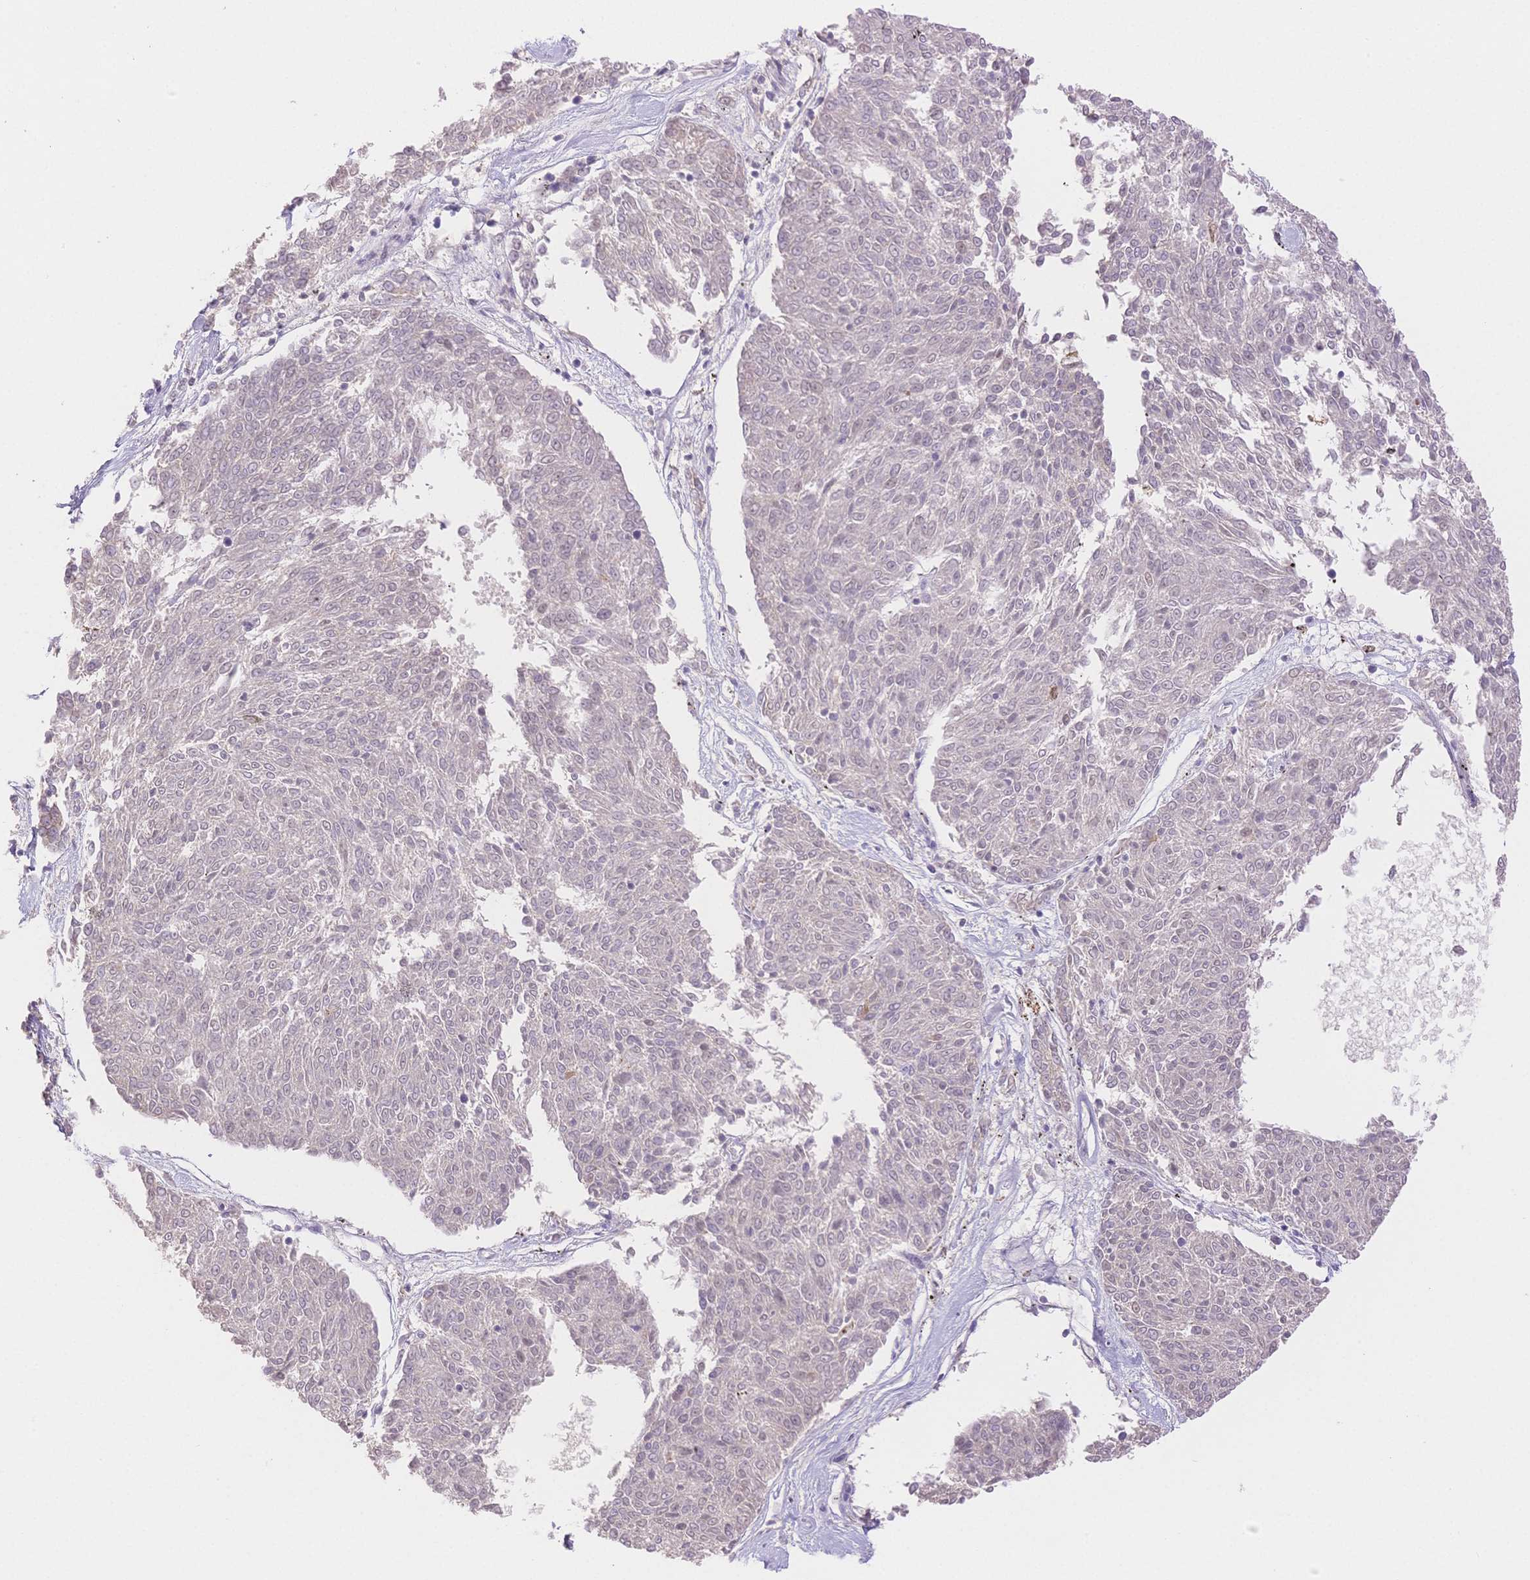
{"staining": {"intensity": "negative", "quantity": "none", "location": "none"}, "tissue": "melanoma", "cell_type": "Tumor cells", "image_type": "cancer", "snomed": [{"axis": "morphology", "description": "Malignant melanoma, NOS"}, {"axis": "topography", "description": "Skin"}], "caption": "Histopathology image shows no significant protein expression in tumor cells of malignant melanoma.", "gene": "WDR54", "patient": {"sex": "female", "age": 72}}